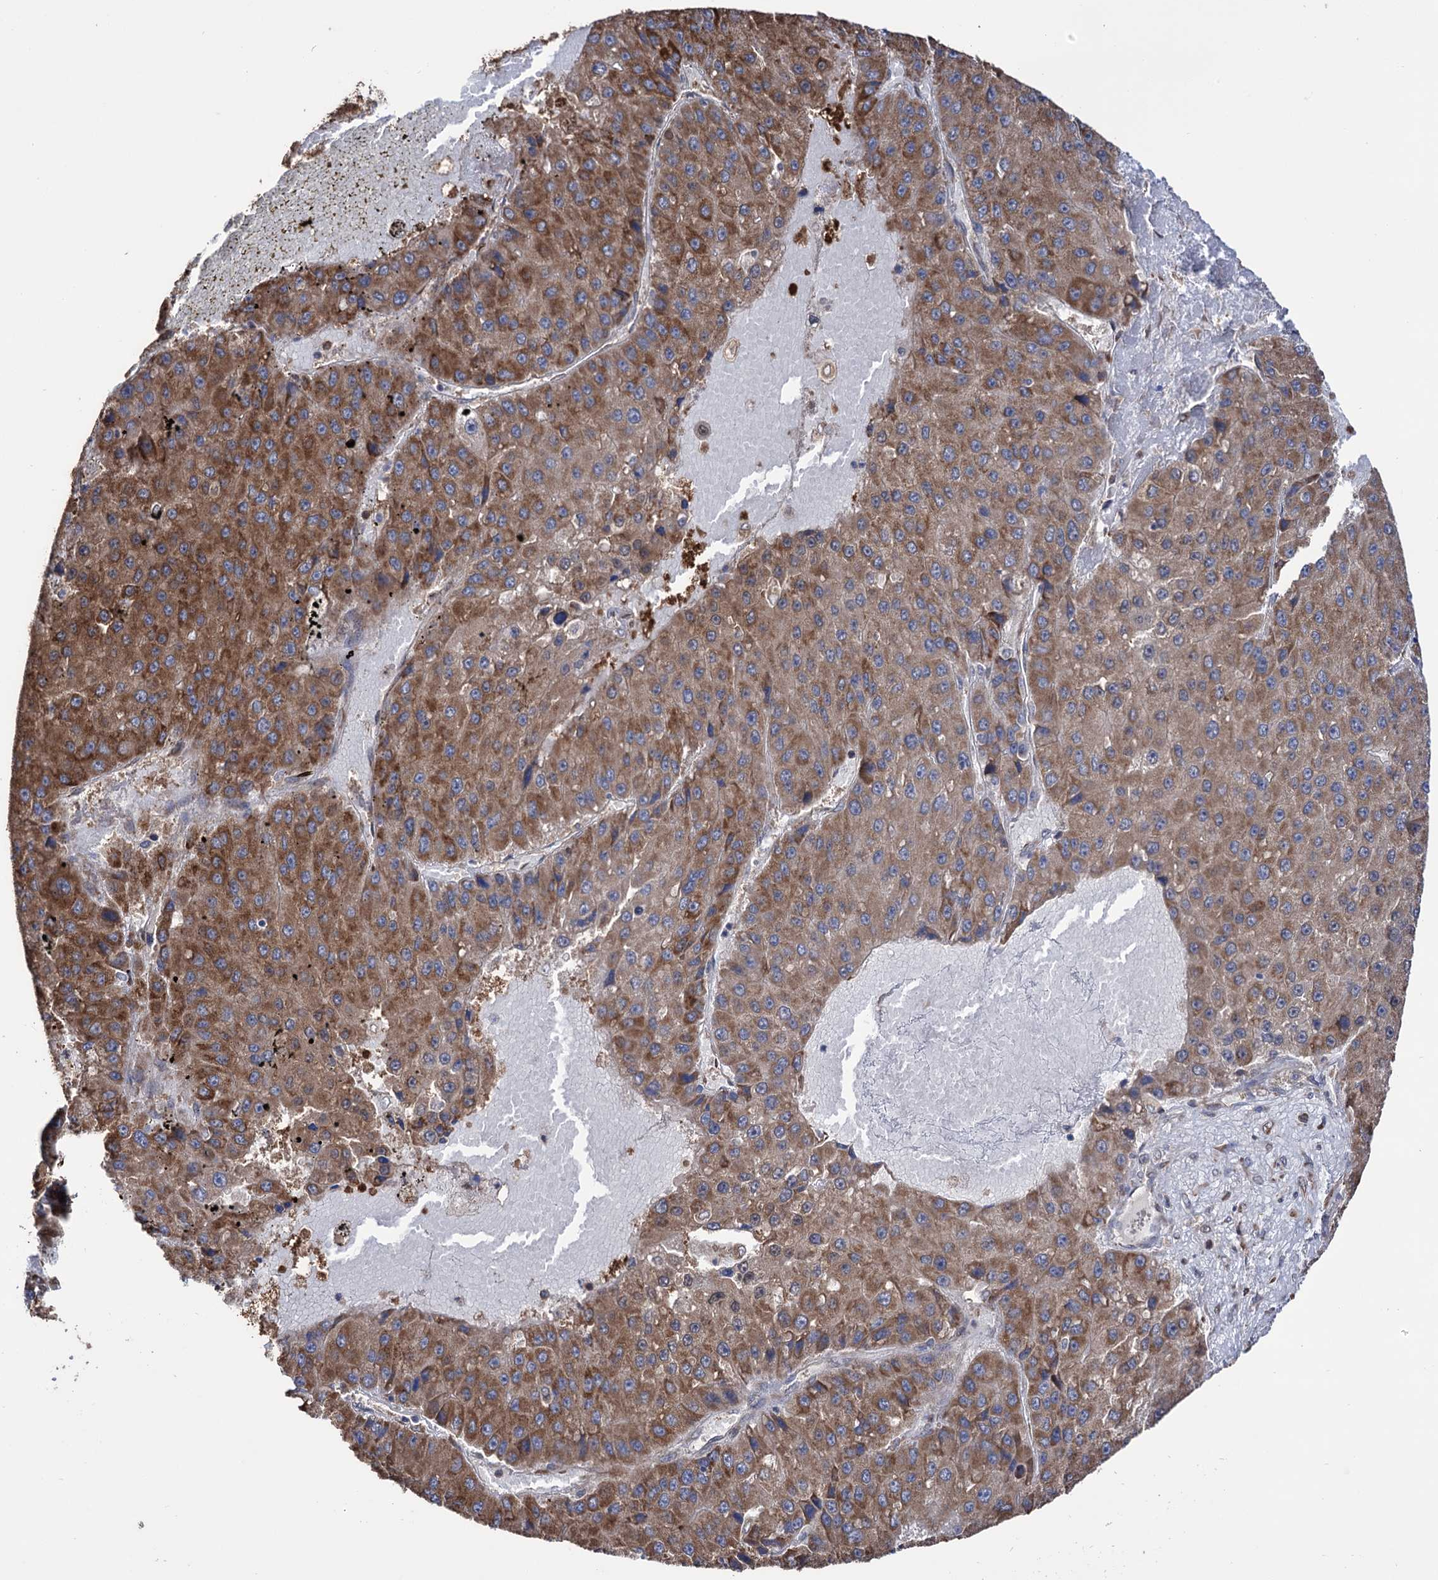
{"staining": {"intensity": "moderate", "quantity": ">75%", "location": "cytoplasmic/membranous"}, "tissue": "liver cancer", "cell_type": "Tumor cells", "image_type": "cancer", "snomed": [{"axis": "morphology", "description": "Carcinoma, Hepatocellular, NOS"}, {"axis": "topography", "description": "Liver"}], "caption": "Human liver cancer (hepatocellular carcinoma) stained for a protein (brown) demonstrates moderate cytoplasmic/membranous positive expression in approximately >75% of tumor cells.", "gene": "CDAN1", "patient": {"sex": "female", "age": 73}}